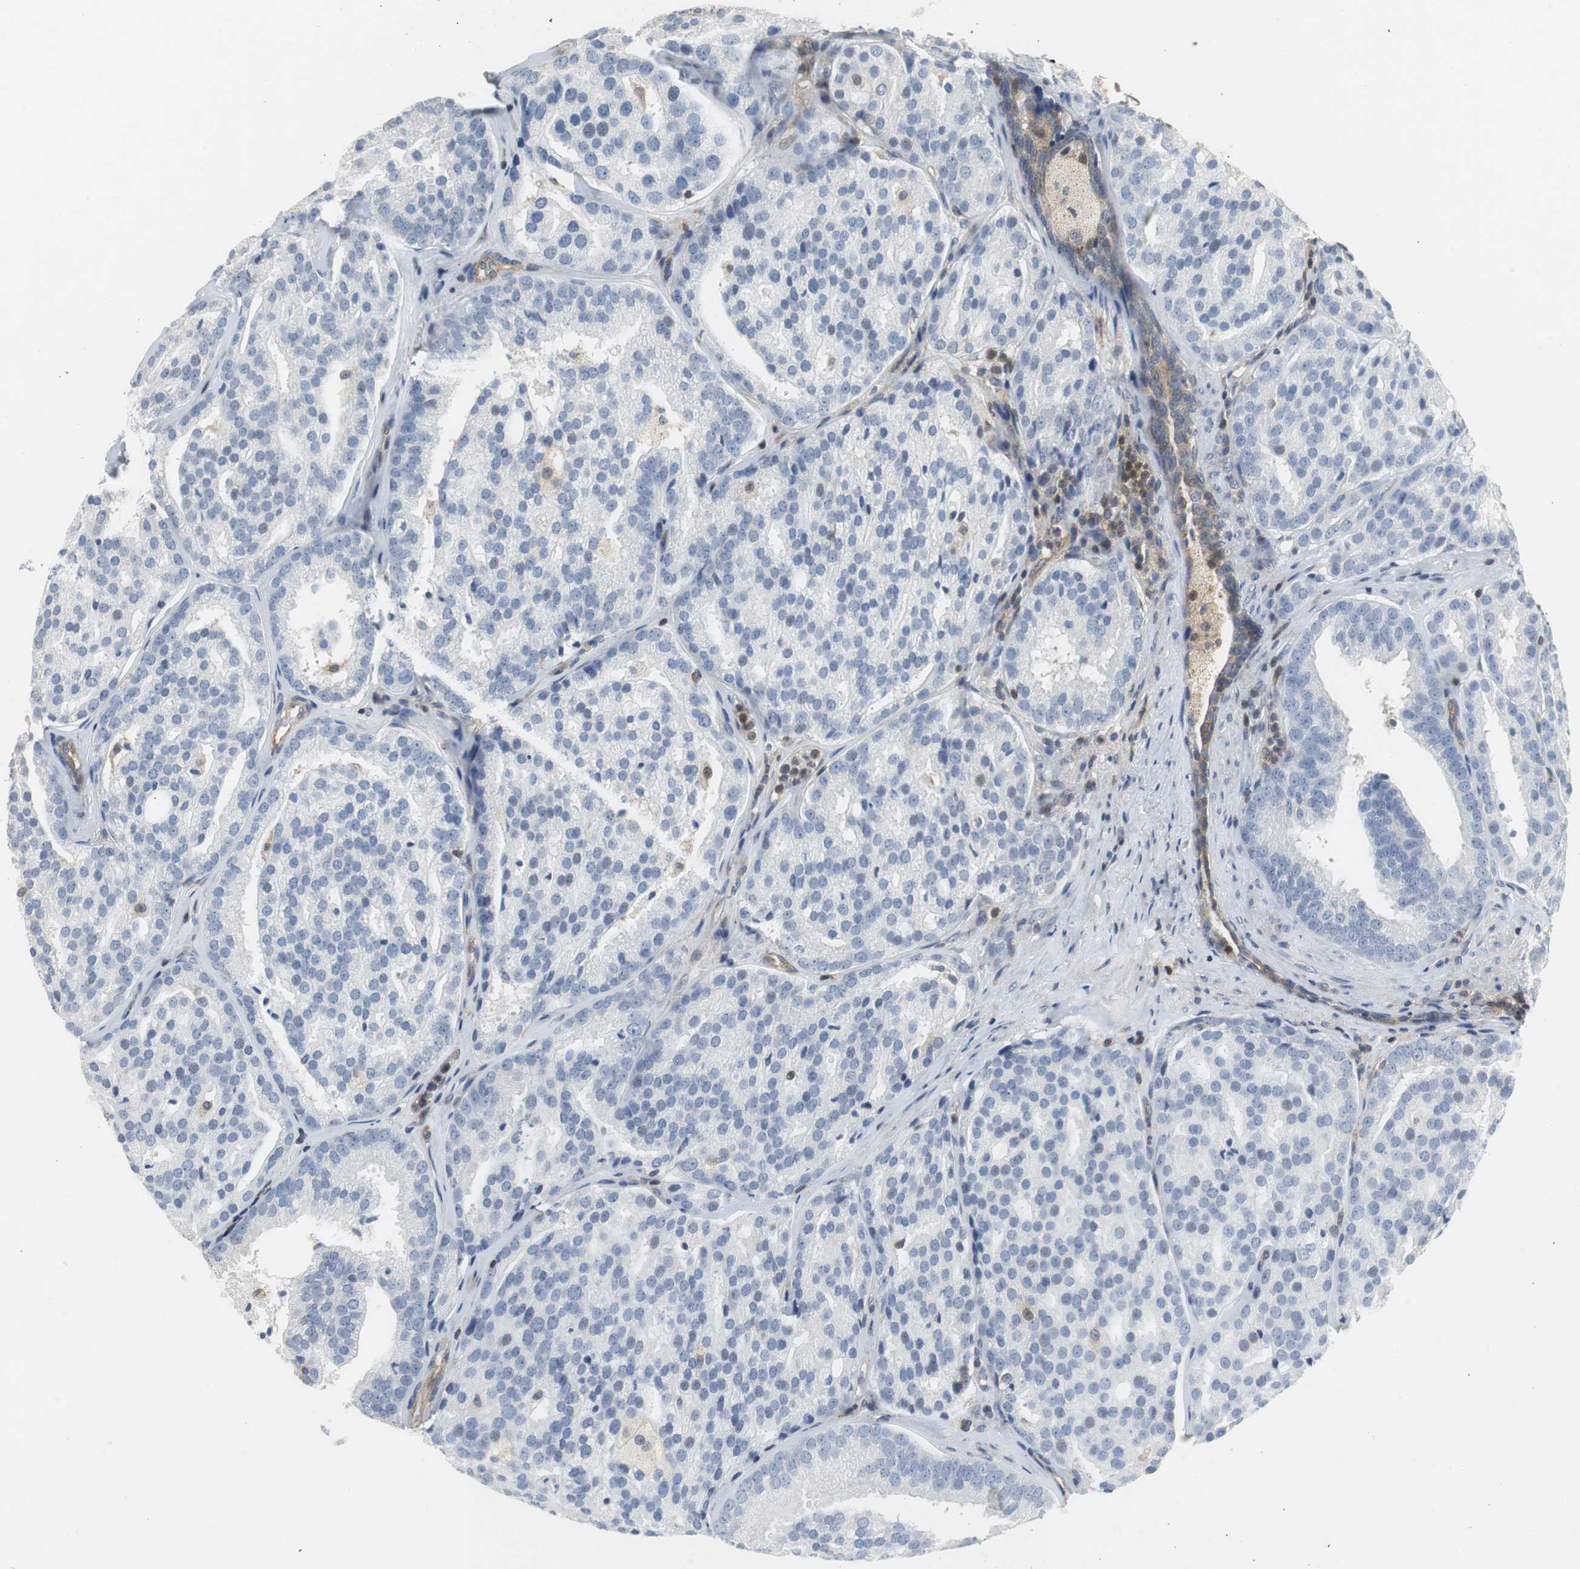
{"staining": {"intensity": "negative", "quantity": "none", "location": "none"}, "tissue": "prostate cancer", "cell_type": "Tumor cells", "image_type": "cancer", "snomed": [{"axis": "morphology", "description": "Adenocarcinoma, High grade"}, {"axis": "topography", "description": "Prostate"}], "caption": "This is a histopathology image of immunohistochemistry (IHC) staining of prostate cancer (high-grade adenocarcinoma), which shows no expression in tumor cells.", "gene": "GSDMD", "patient": {"sex": "male", "age": 64}}